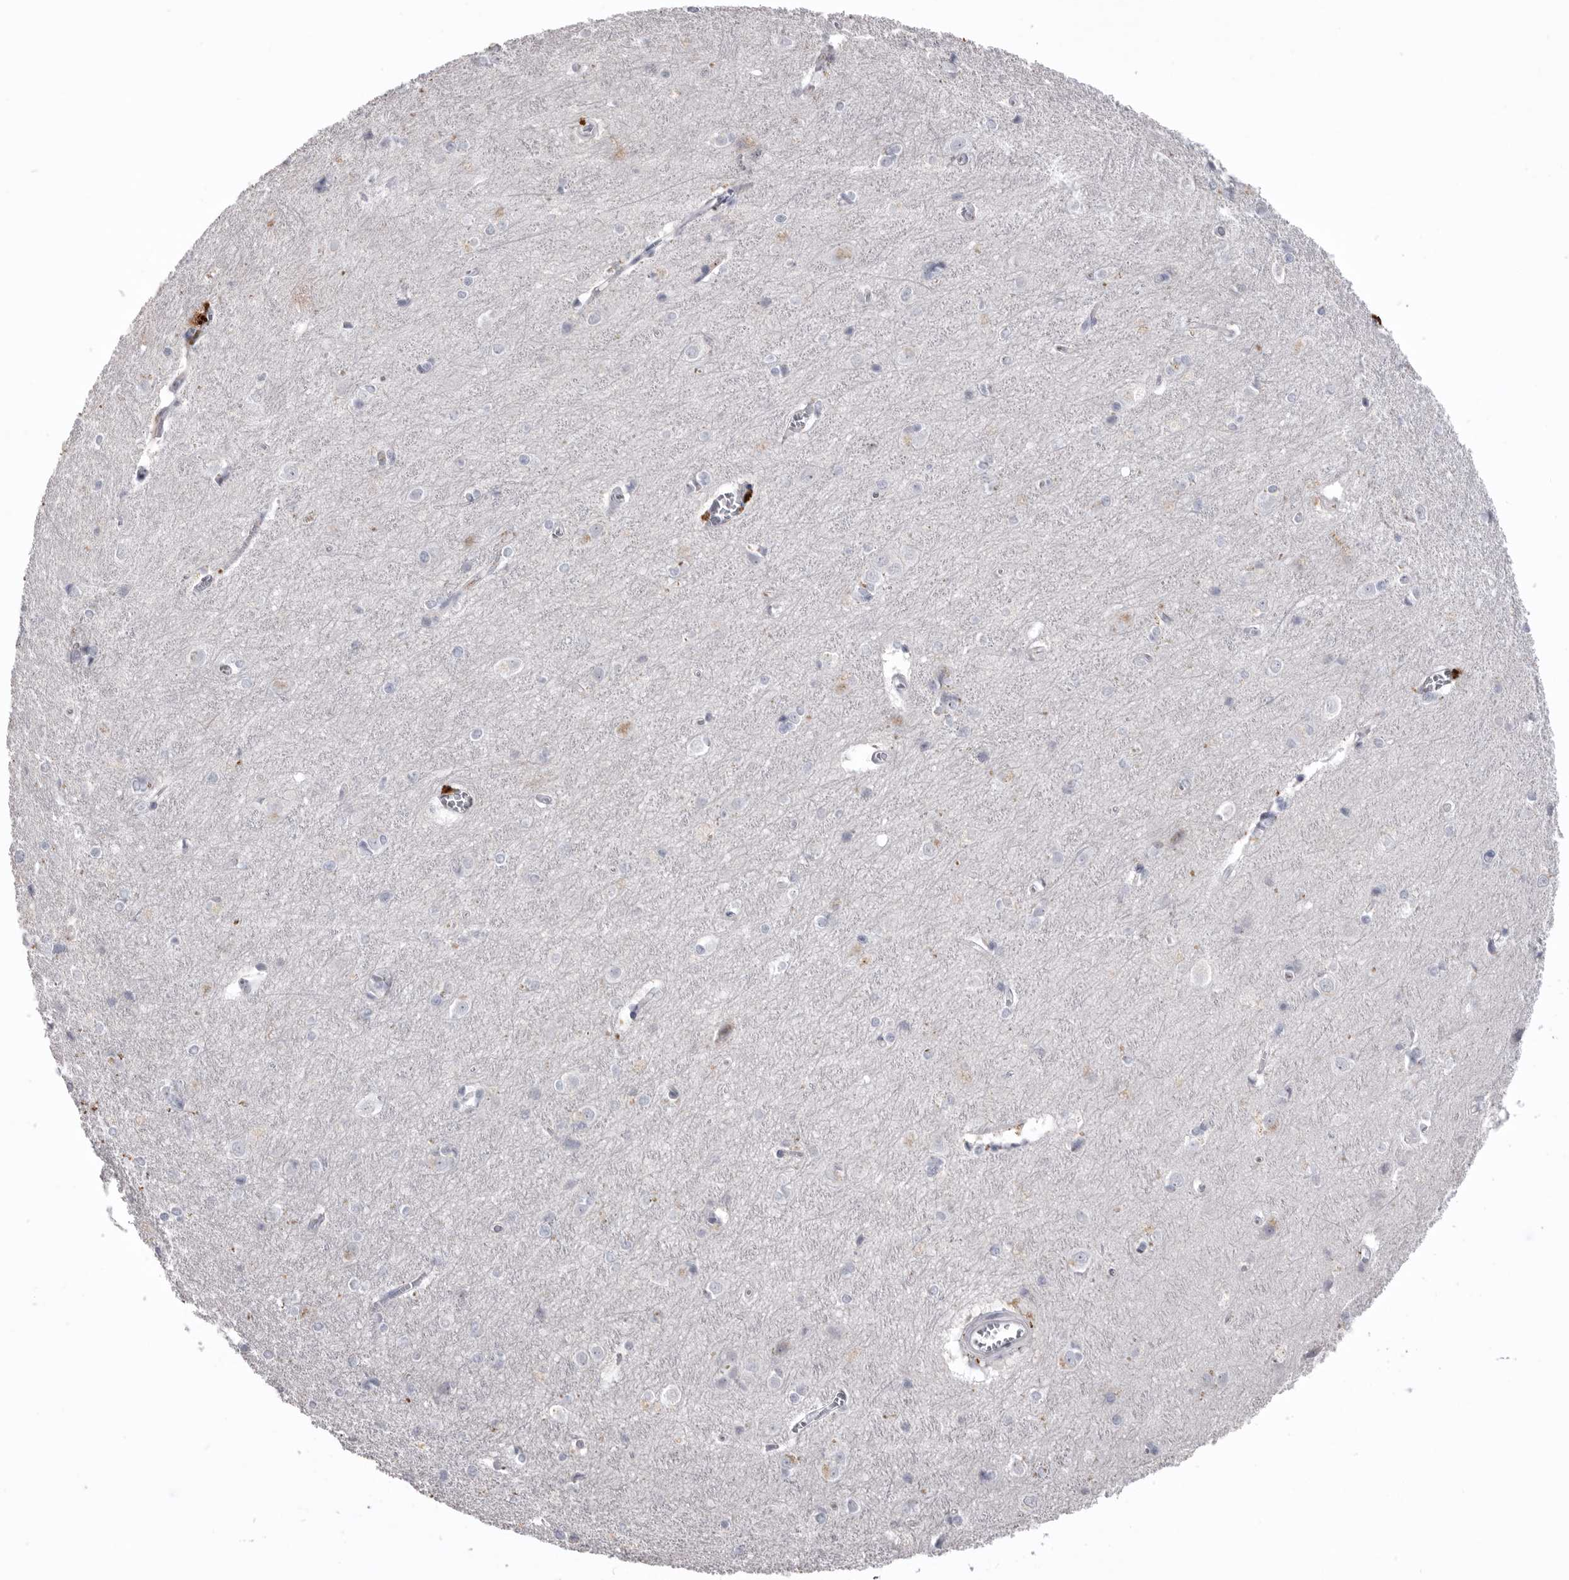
{"staining": {"intensity": "negative", "quantity": "none", "location": "none"}, "tissue": "cerebral cortex", "cell_type": "Endothelial cells", "image_type": "normal", "snomed": [{"axis": "morphology", "description": "Normal tissue, NOS"}, {"axis": "topography", "description": "Cerebral cortex"}], "caption": "Immunohistochemistry of unremarkable human cerebral cortex reveals no positivity in endothelial cells. (Stains: DAB (3,3'-diaminobenzidine) immunohistochemistry with hematoxylin counter stain, Microscopy: brightfield microscopy at high magnification).", "gene": "AHSG", "patient": {"sex": "male", "age": 54}}